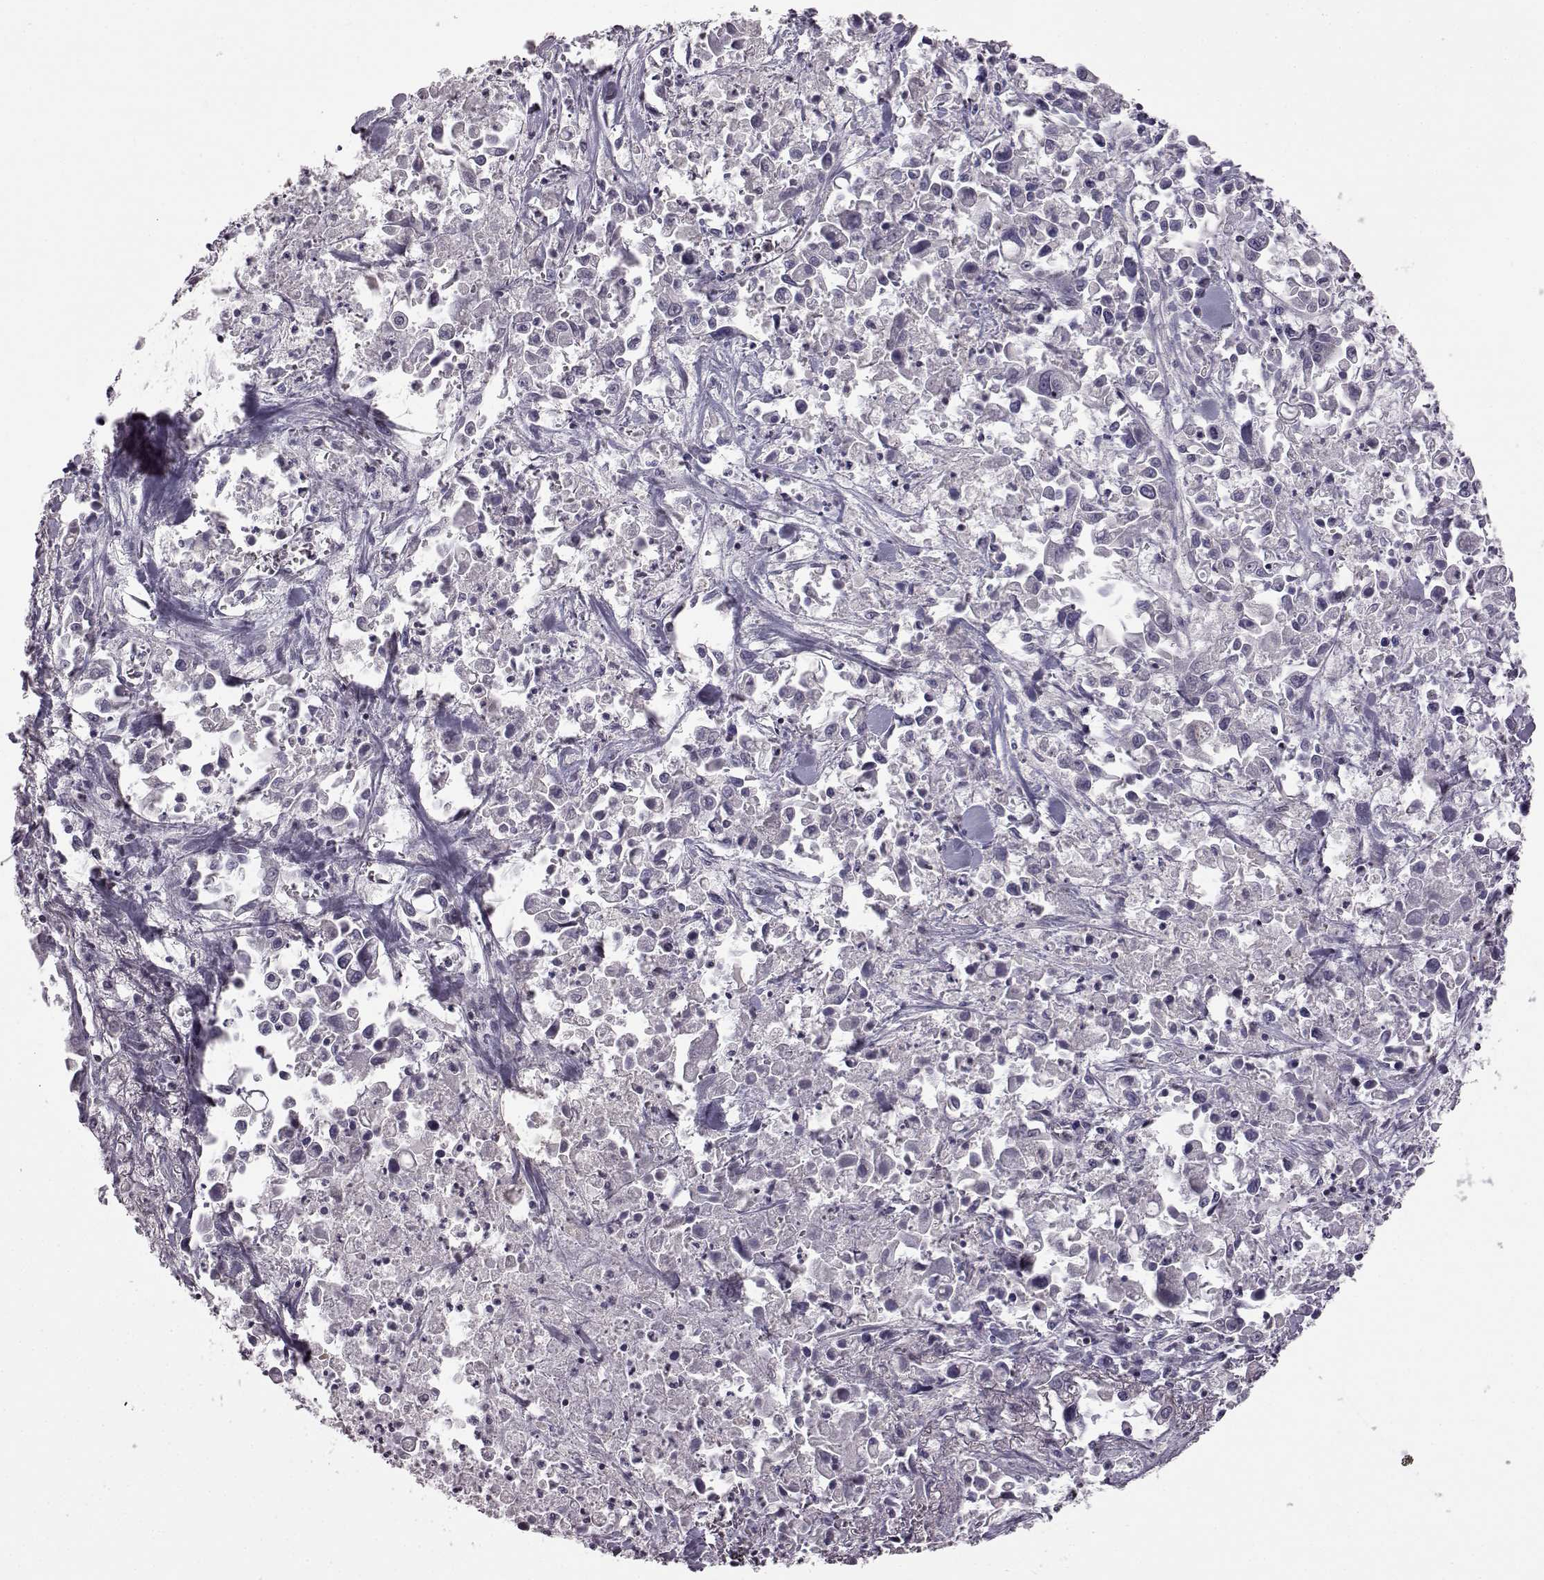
{"staining": {"intensity": "negative", "quantity": "none", "location": "none"}, "tissue": "pancreatic cancer", "cell_type": "Tumor cells", "image_type": "cancer", "snomed": [{"axis": "morphology", "description": "Adenocarcinoma, NOS"}, {"axis": "topography", "description": "Pancreas"}], "caption": "The IHC photomicrograph has no significant staining in tumor cells of adenocarcinoma (pancreatic) tissue. (Stains: DAB IHC with hematoxylin counter stain, Microscopy: brightfield microscopy at high magnification).", "gene": "DOK2", "patient": {"sex": "female", "age": 83}}